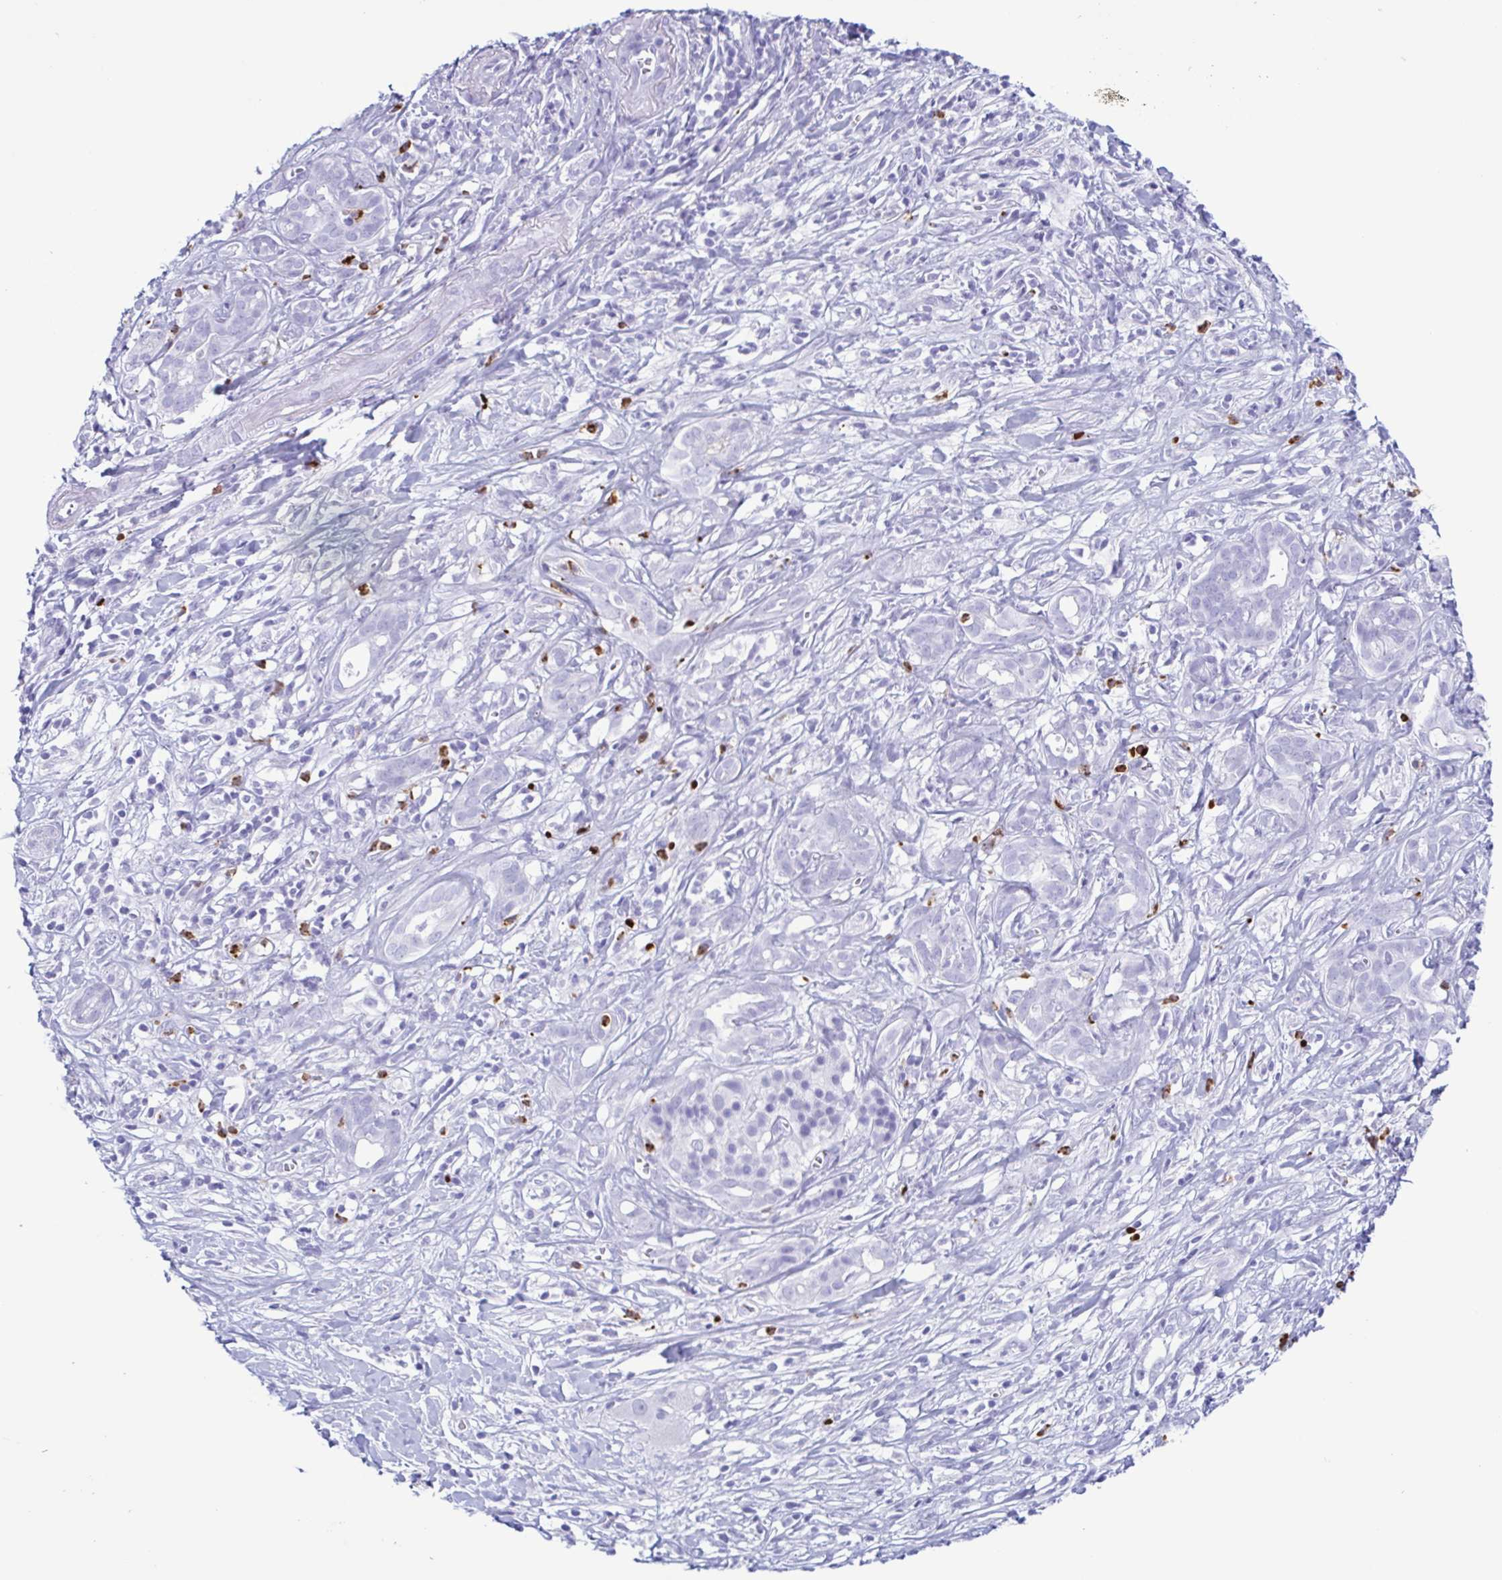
{"staining": {"intensity": "negative", "quantity": "none", "location": "none"}, "tissue": "pancreatic cancer", "cell_type": "Tumor cells", "image_type": "cancer", "snomed": [{"axis": "morphology", "description": "Adenocarcinoma, NOS"}, {"axis": "topography", "description": "Pancreas"}], "caption": "This is a image of immunohistochemistry staining of pancreatic adenocarcinoma, which shows no expression in tumor cells.", "gene": "LTF", "patient": {"sex": "male", "age": 61}}